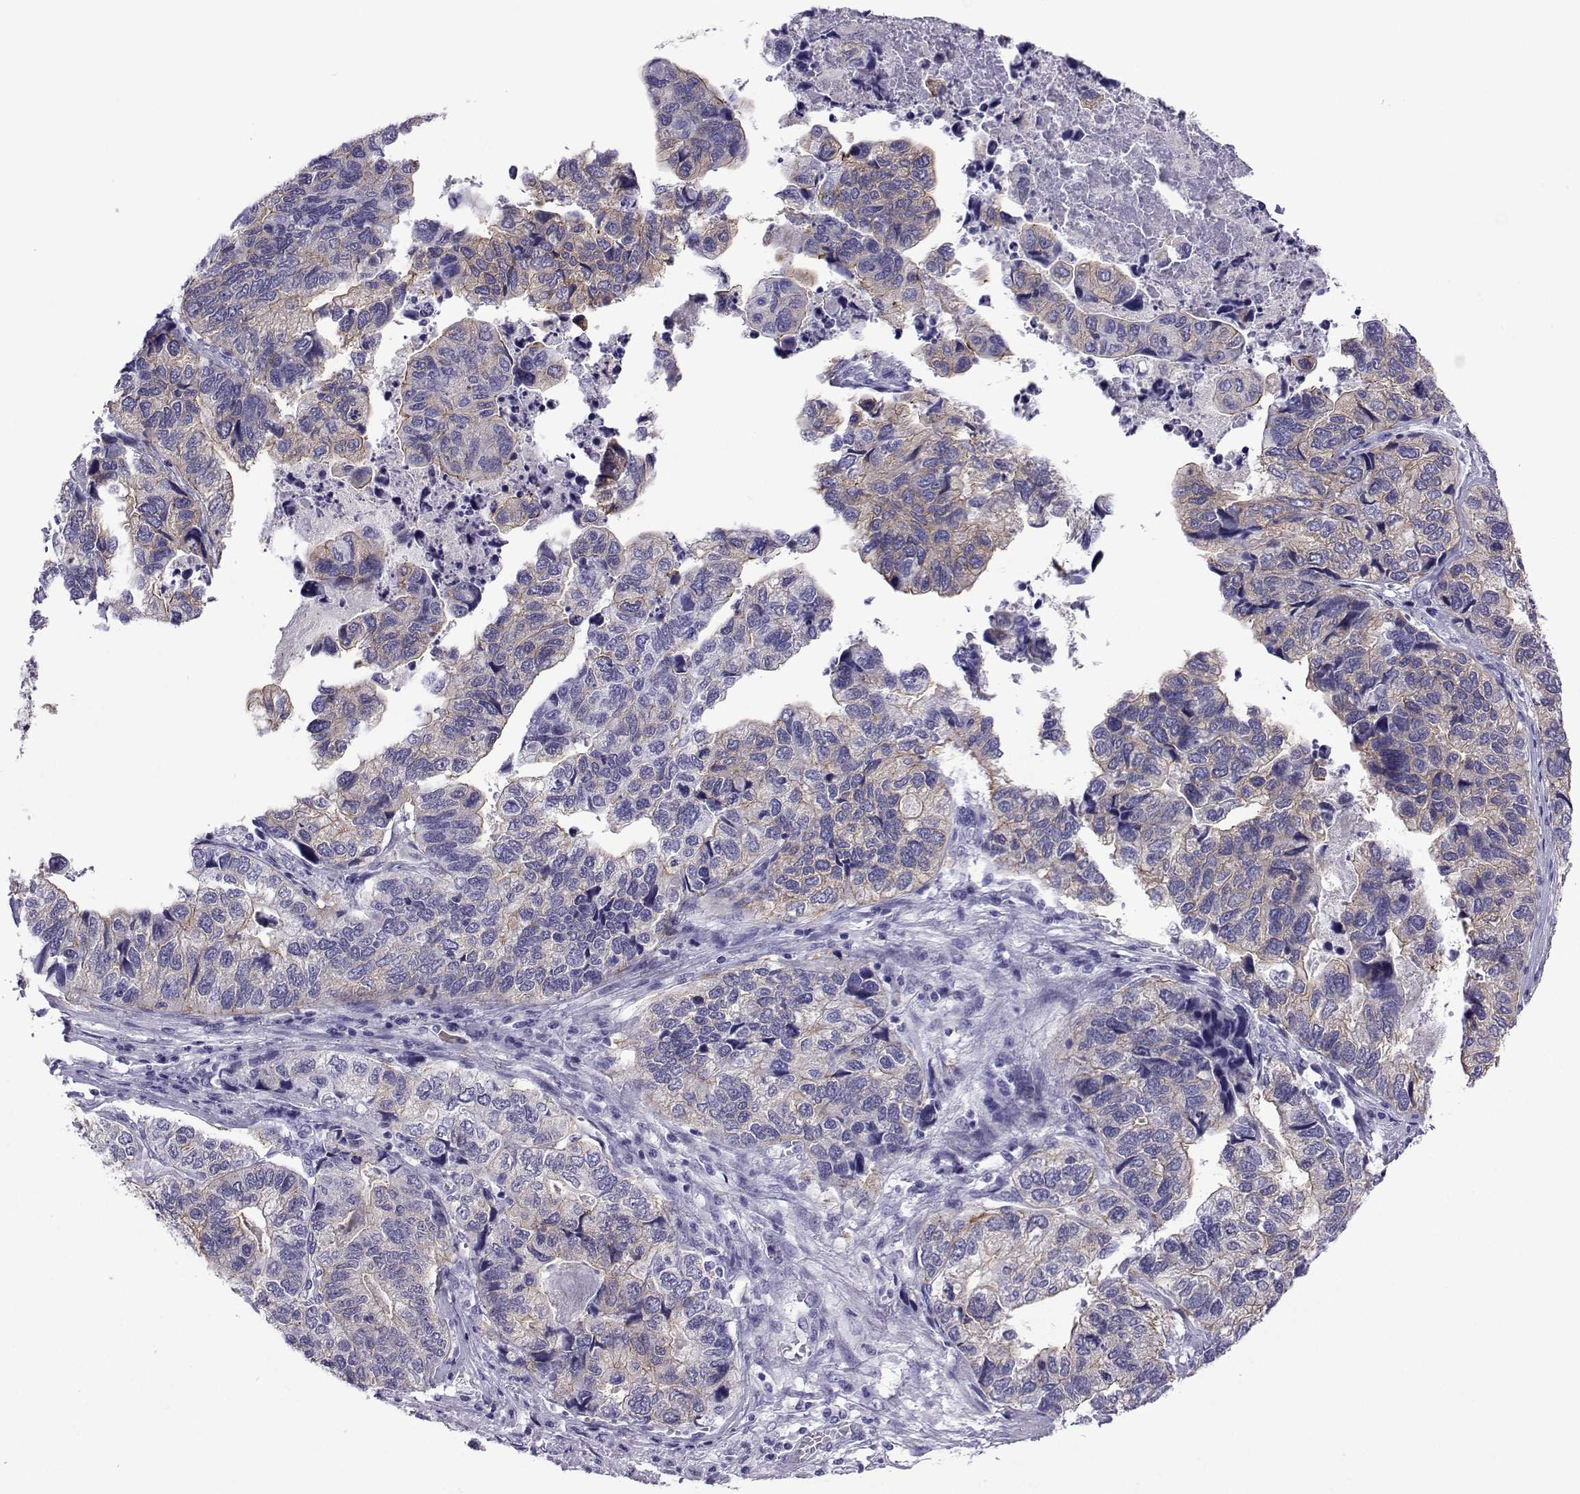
{"staining": {"intensity": "moderate", "quantity": "25%-75%", "location": "cytoplasmic/membranous"}, "tissue": "stomach cancer", "cell_type": "Tumor cells", "image_type": "cancer", "snomed": [{"axis": "morphology", "description": "Adenocarcinoma, NOS"}, {"axis": "topography", "description": "Stomach, upper"}], "caption": "A high-resolution histopathology image shows immunohistochemistry (IHC) staining of adenocarcinoma (stomach), which demonstrates moderate cytoplasmic/membranous staining in about 25%-75% of tumor cells. The staining was performed using DAB to visualize the protein expression in brown, while the nuclei were stained in blue with hematoxylin (Magnification: 20x).", "gene": "COL22A1", "patient": {"sex": "female", "age": 67}}